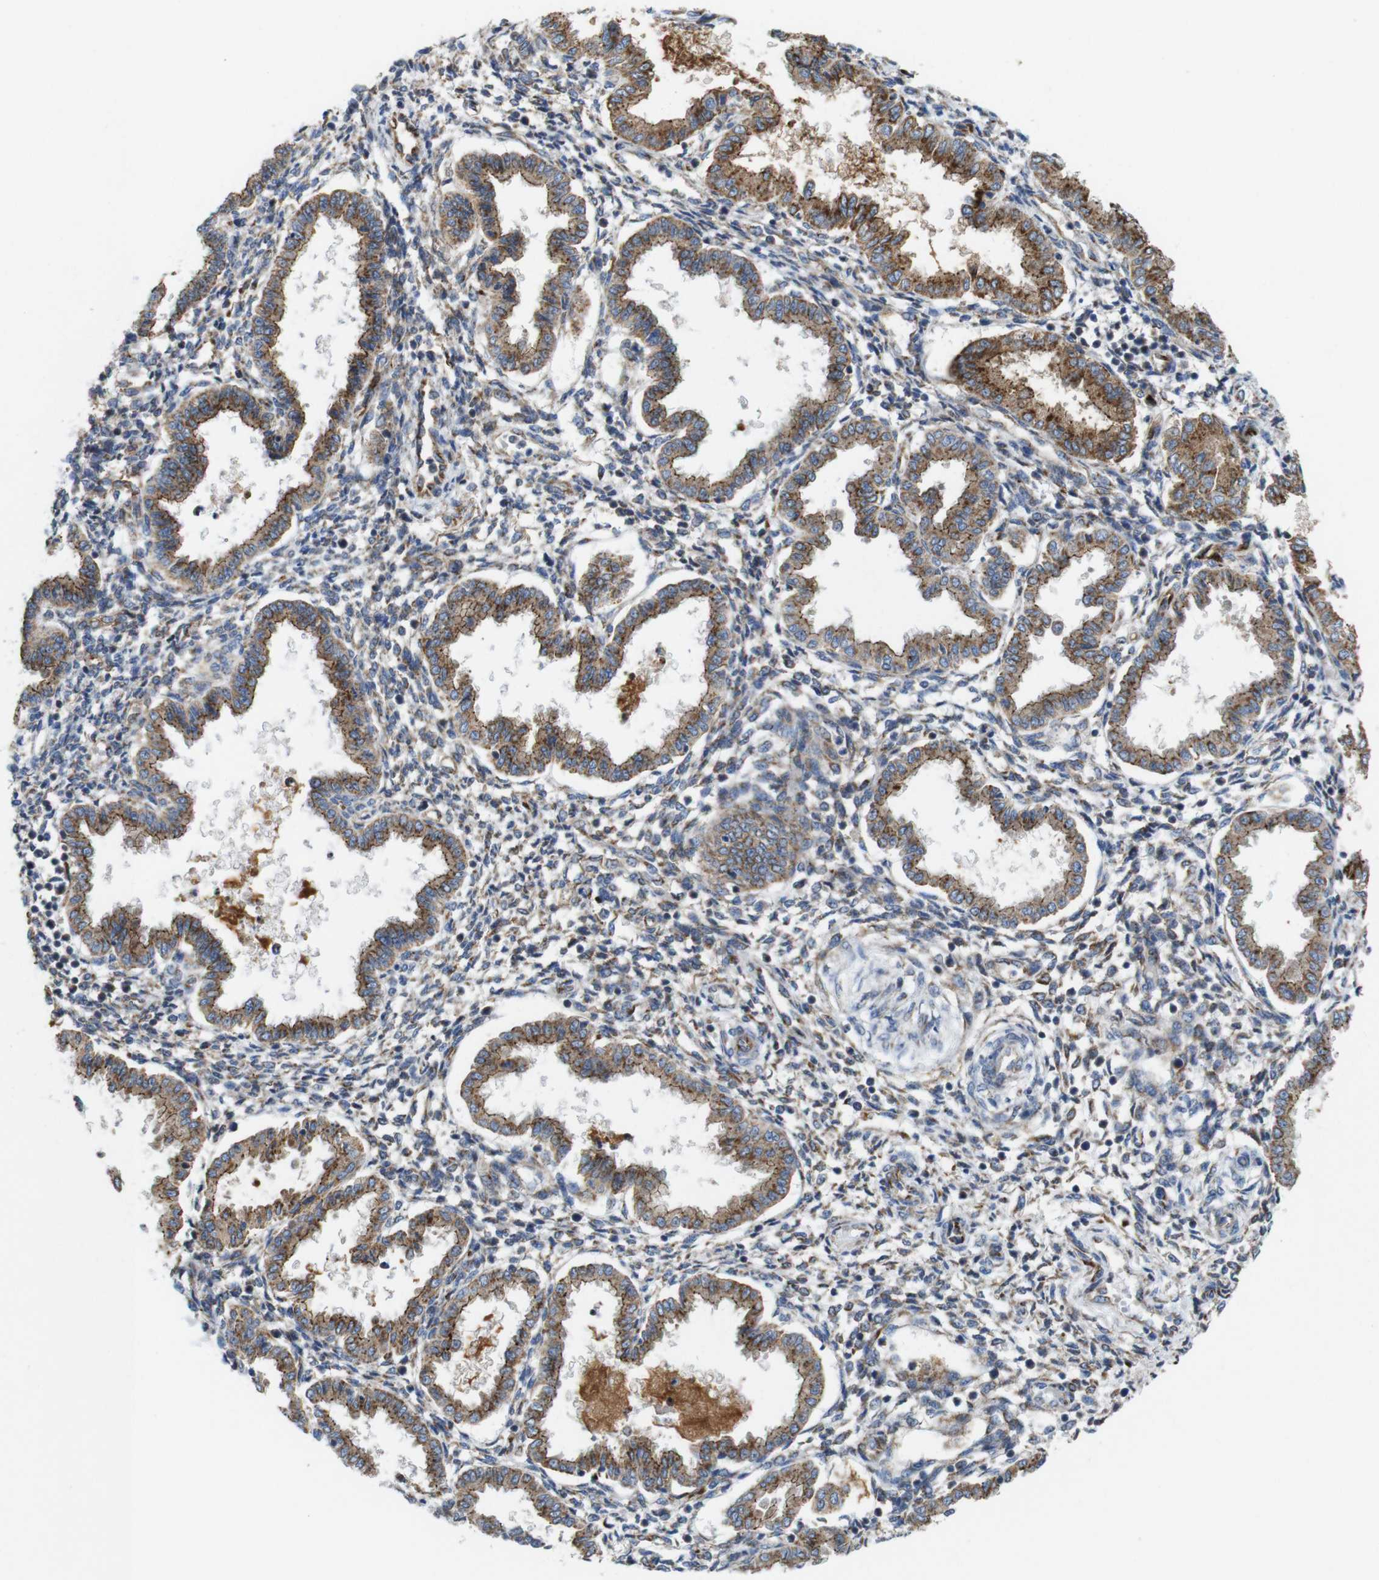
{"staining": {"intensity": "moderate", "quantity": "25%-75%", "location": "cytoplasmic/membranous"}, "tissue": "endometrium", "cell_type": "Cells in endometrial stroma", "image_type": "normal", "snomed": [{"axis": "morphology", "description": "Normal tissue, NOS"}, {"axis": "topography", "description": "Endometrium"}], "caption": "Moderate cytoplasmic/membranous staining for a protein is seen in approximately 25%-75% of cells in endometrial stroma of unremarkable endometrium using immunohistochemistry.", "gene": "EFCAB14", "patient": {"sex": "female", "age": 33}}